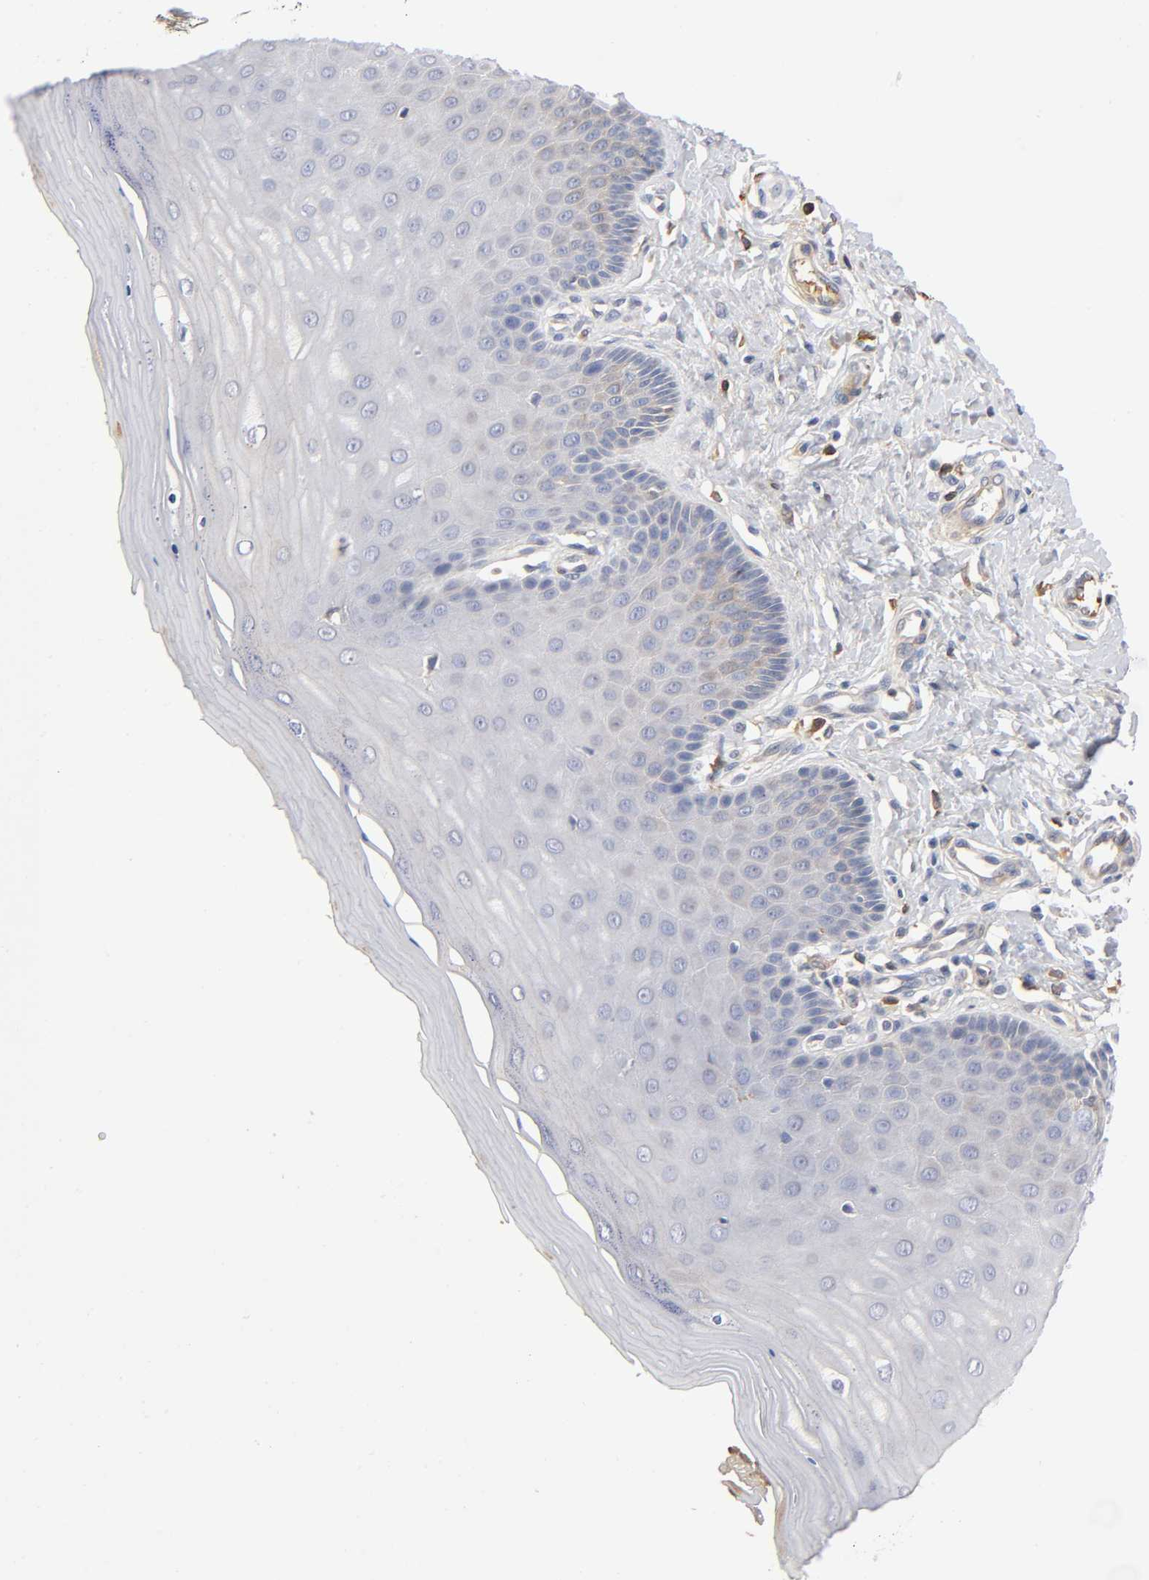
{"staining": {"intensity": "weak", "quantity": "25%-75%", "location": "cytoplasmic/membranous"}, "tissue": "cervix", "cell_type": "Glandular cells", "image_type": "normal", "snomed": [{"axis": "morphology", "description": "Normal tissue, NOS"}, {"axis": "topography", "description": "Cervix"}], "caption": "Cervix stained with DAB IHC shows low levels of weak cytoplasmic/membranous staining in about 25%-75% of glandular cells. (DAB (3,3'-diaminobenzidine) = brown stain, brightfield microscopy at high magnification).", "gene": "NOVA1", "patient": {"sex": "female", "age": 55}}